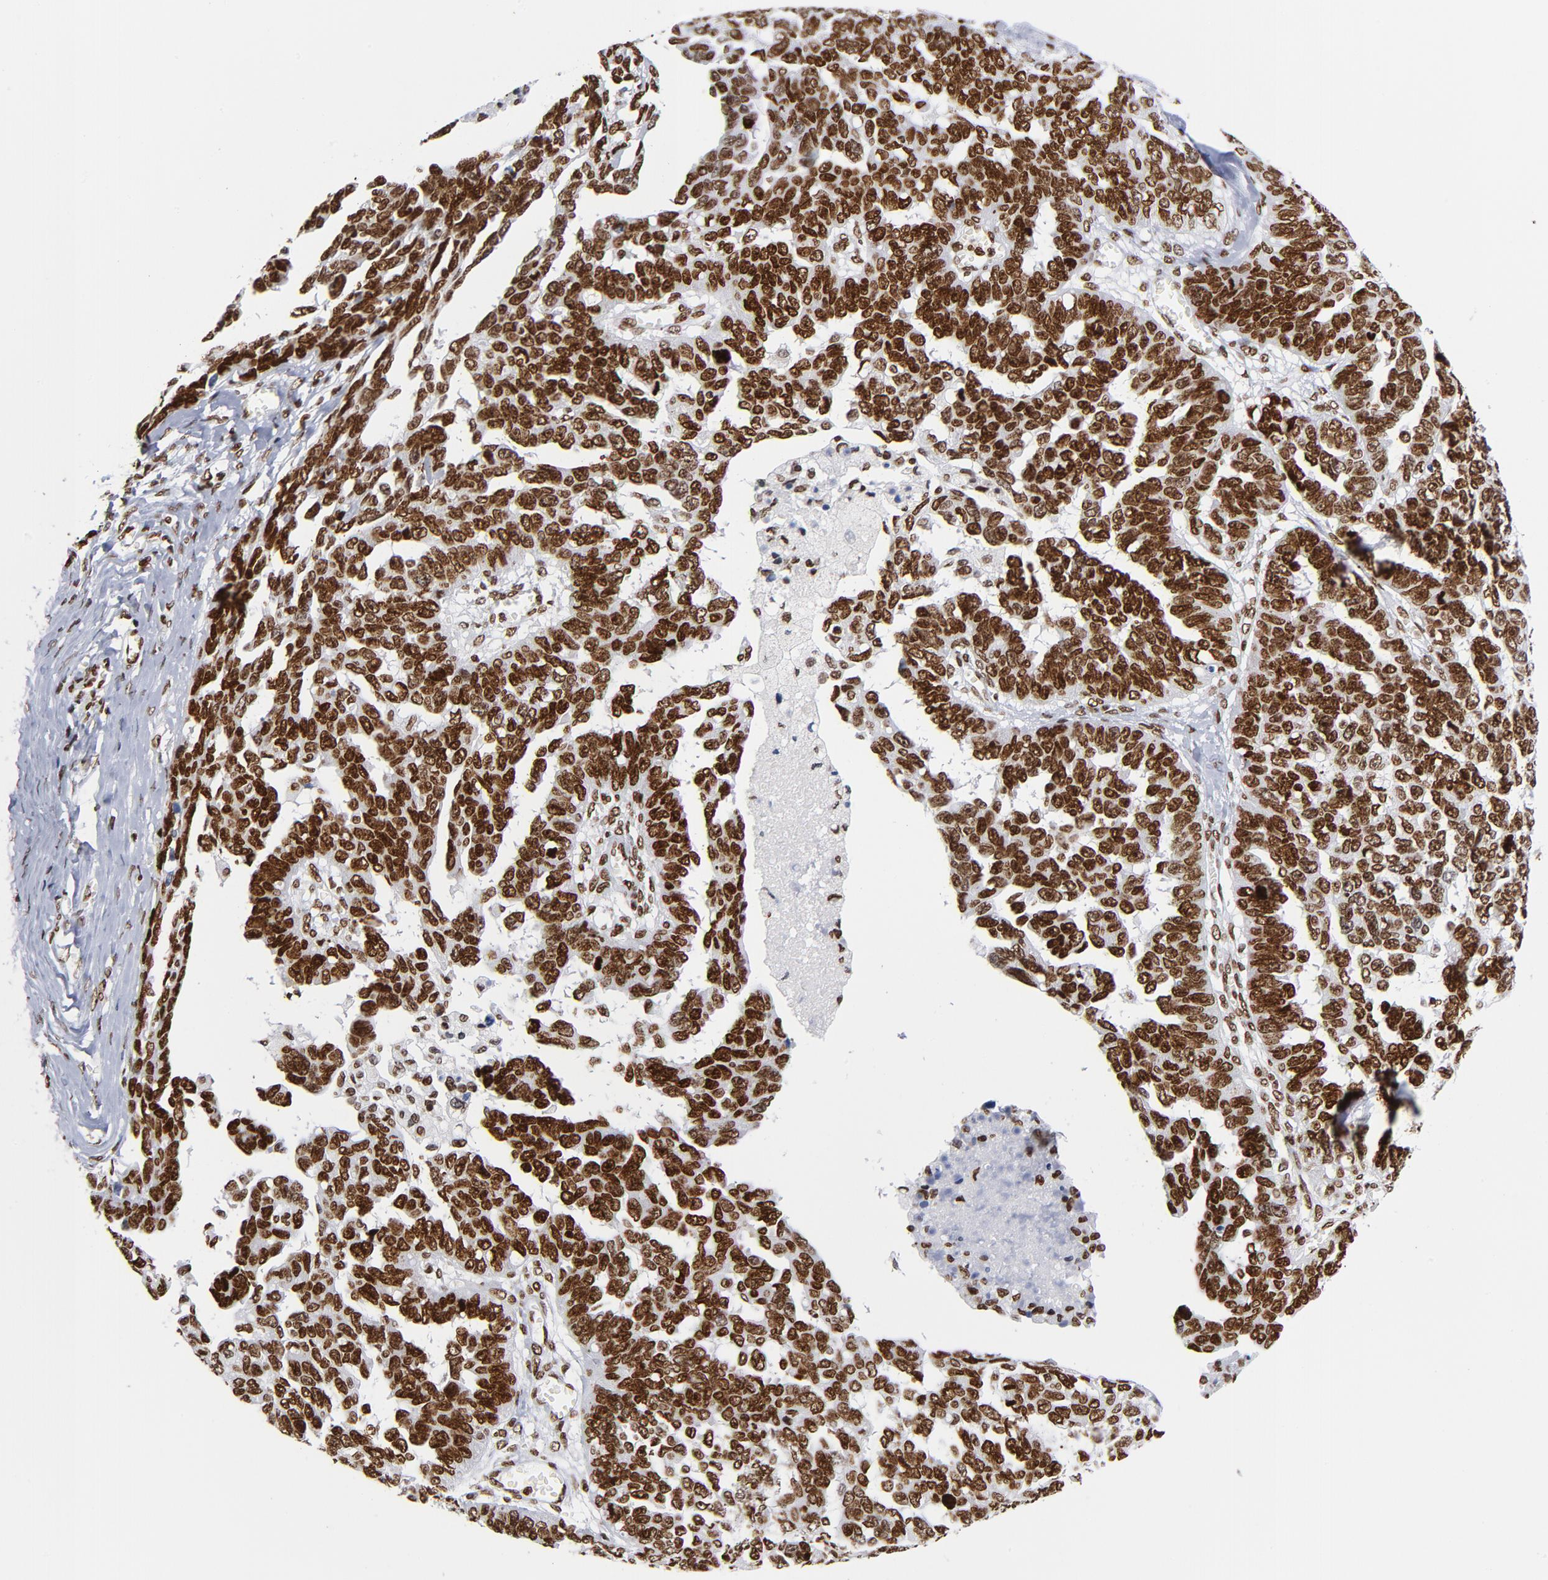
{"staining": {"intensity": "strong", "quantity": ">75%", "location": "nuclear"}, "tissue": "ovarian cancer", "cell_type": "Tumor cells", "image_type": "cancer", "snomed": [{"axis": "morphology", "description": "Cystadenocarcinoma, serous, NOS"}, {"axis": "topography", "description": "Ovary"}], "caption": "Serous cystadenocarcinoma (ovarian) stained for a protein (brown) shows strong nuclear positive staining in approximately >75% of tumor cells.", "gene": "TOP2B", "patient": {"sex": "female", "age": 69}}